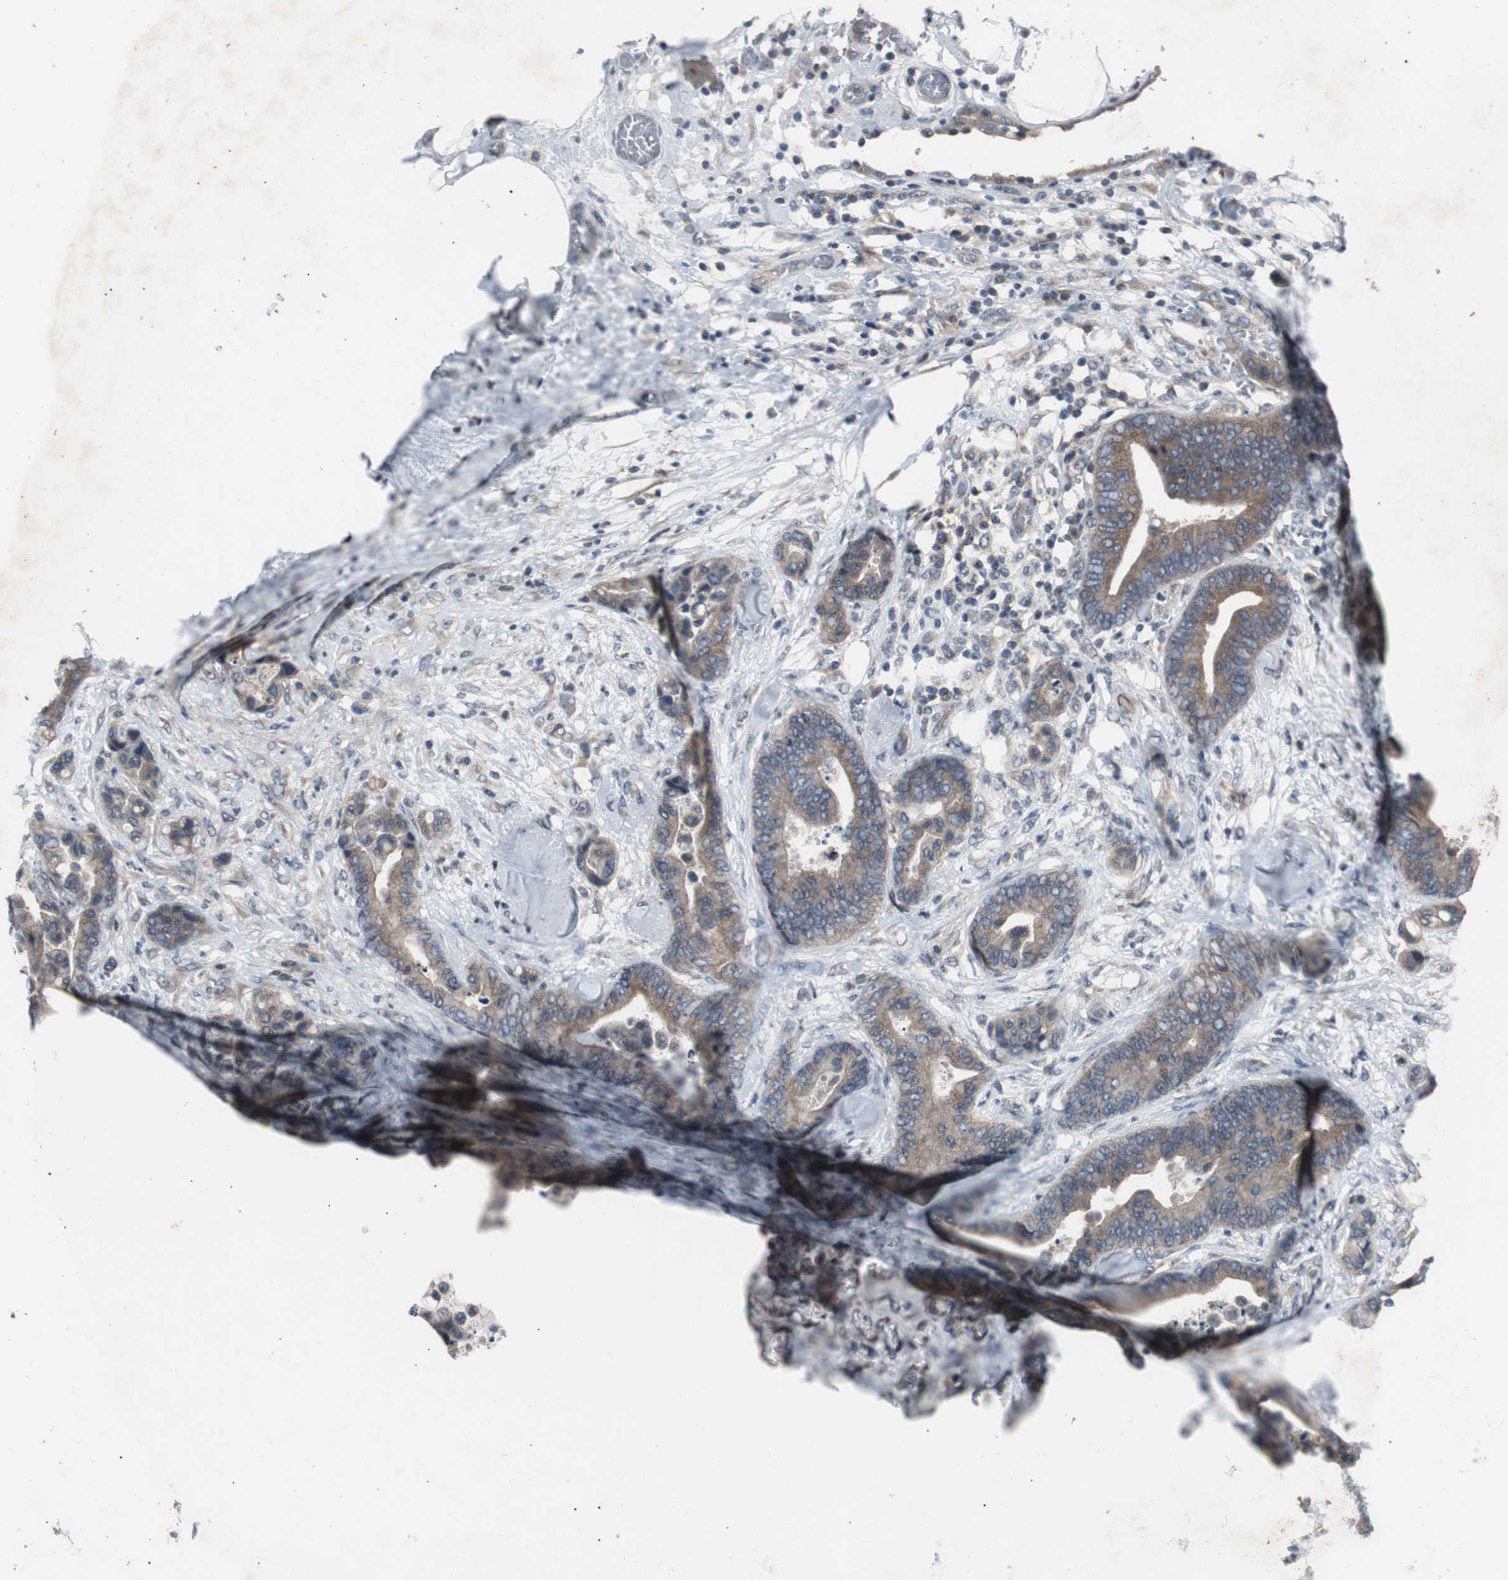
{"staining": {"intensity": "weak", "quantity": ">75%", "location": "cytoplasmic/membranous"}, "tissue": "colorectal cancer", "cell_type": "Tumor cells", "image_type": "cancer", "snomed": [{"axis": "morphology", "description": "Adenocarcinoma, NOS"}, {"axis": "topography", "description": "Colon"}], "caption": "Brown immunohistochemical staining in human adenocarcinoma (colorectal) demonstrates weak cytoplasmic/membranous staining in about >75% of tumor cells.", "gene": "ZMPSTE24", "patient": {"sex": "male", "age": 82}}